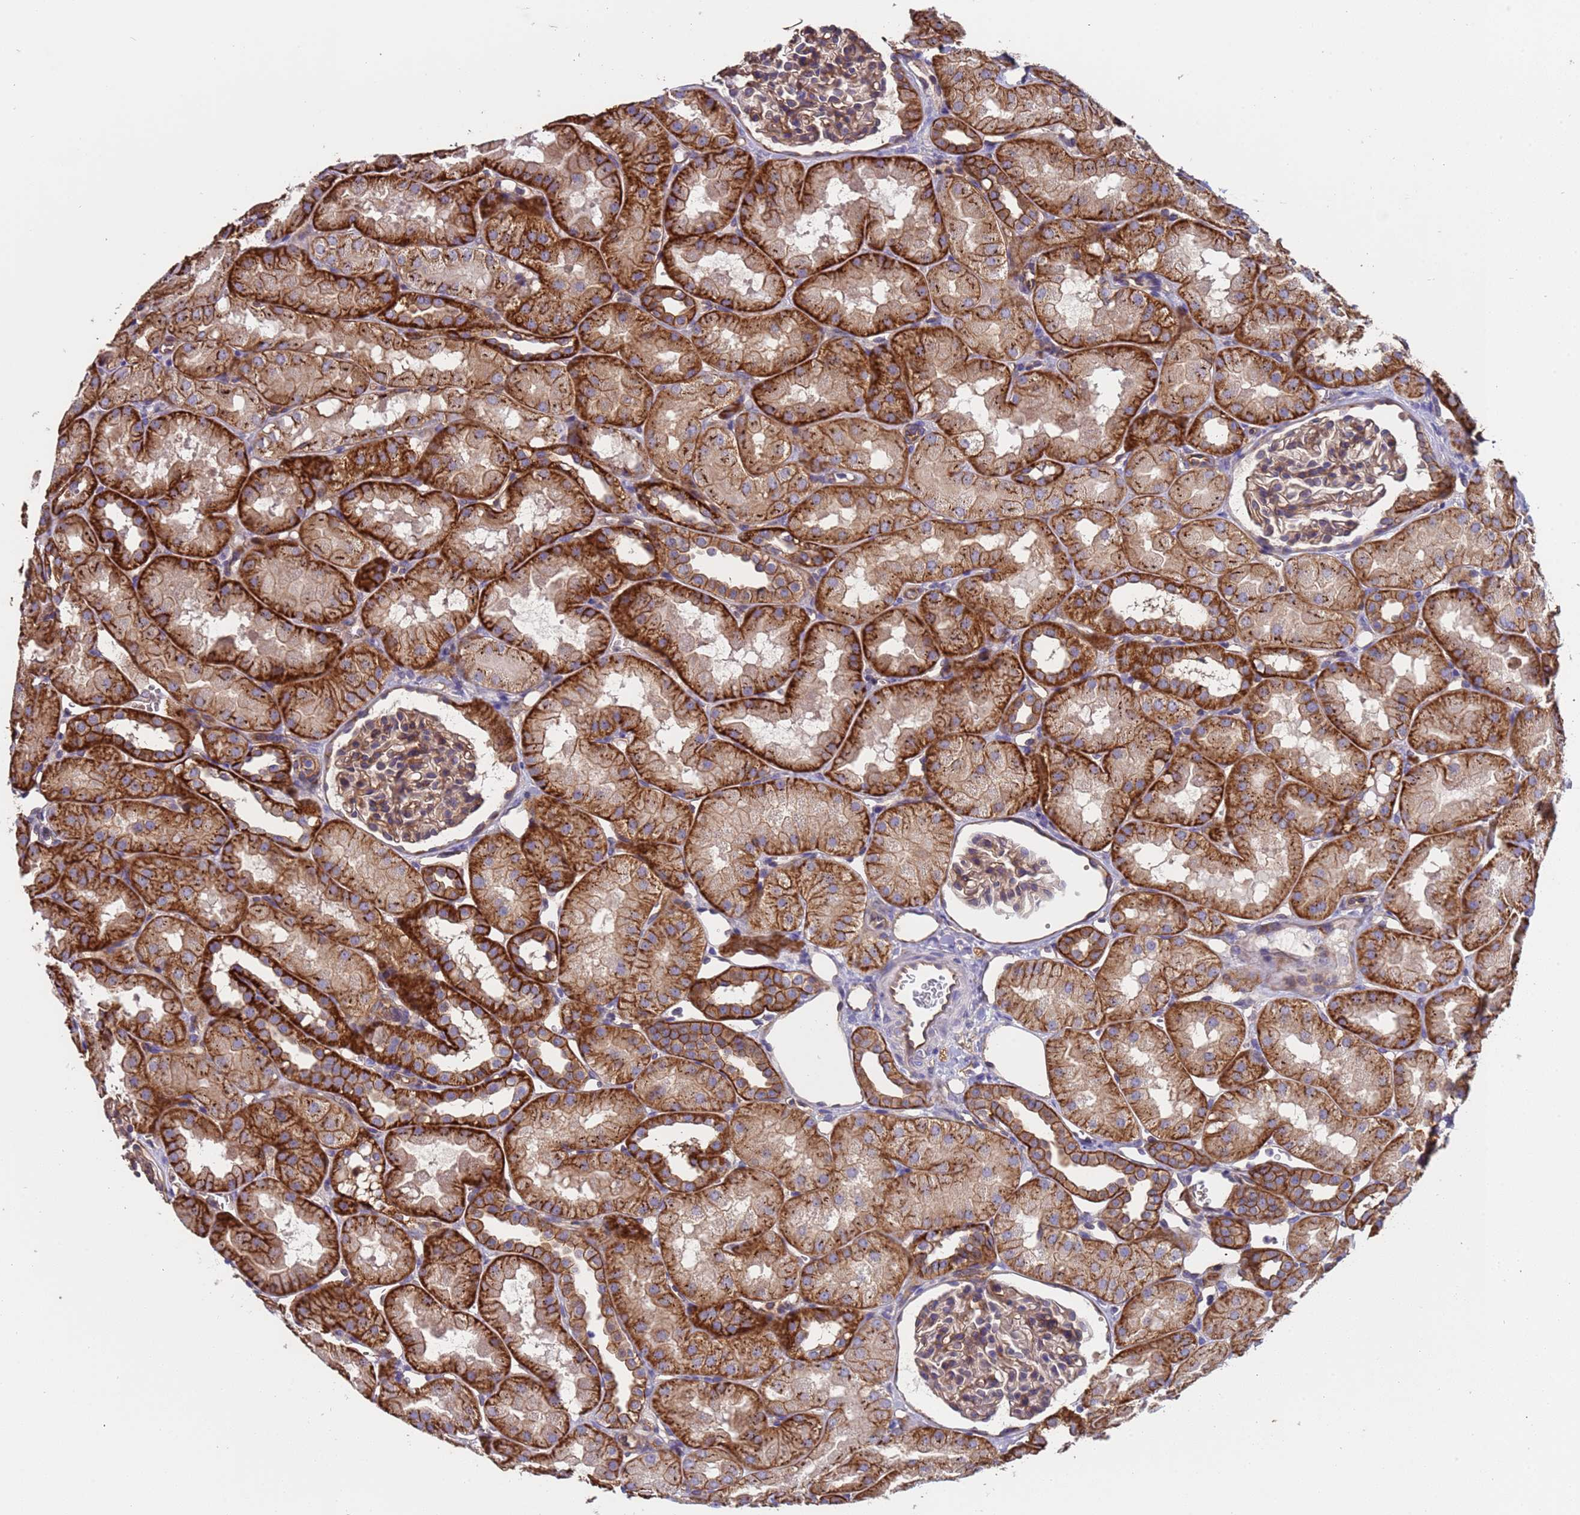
{"staining": {"intensity": "moderate", "quantity": ">75%", "location": "cytoplasmic/membranous"}, "tissue": "kidney", "cell_type": "Cells in glomeruli", "image_type": "normal", "snomed": [{"axis": "morphology", "description": "Normal tissue, NOS"}, {"axis": "topography", "description": "Kidney"}, {"axis": "topography", "description": "Urinary bladder"}], "caption": "Immunohistochemical staining of unremarkable human kidney reveals medium levels of moderate cytoplasmic/membranous staining in about >75% of cells in glomeruli. The protein is shown in brown color, while the nuclei are stained blue.", "gene": "ZNF248", "patient": {"sex": "male", "age": 16}}